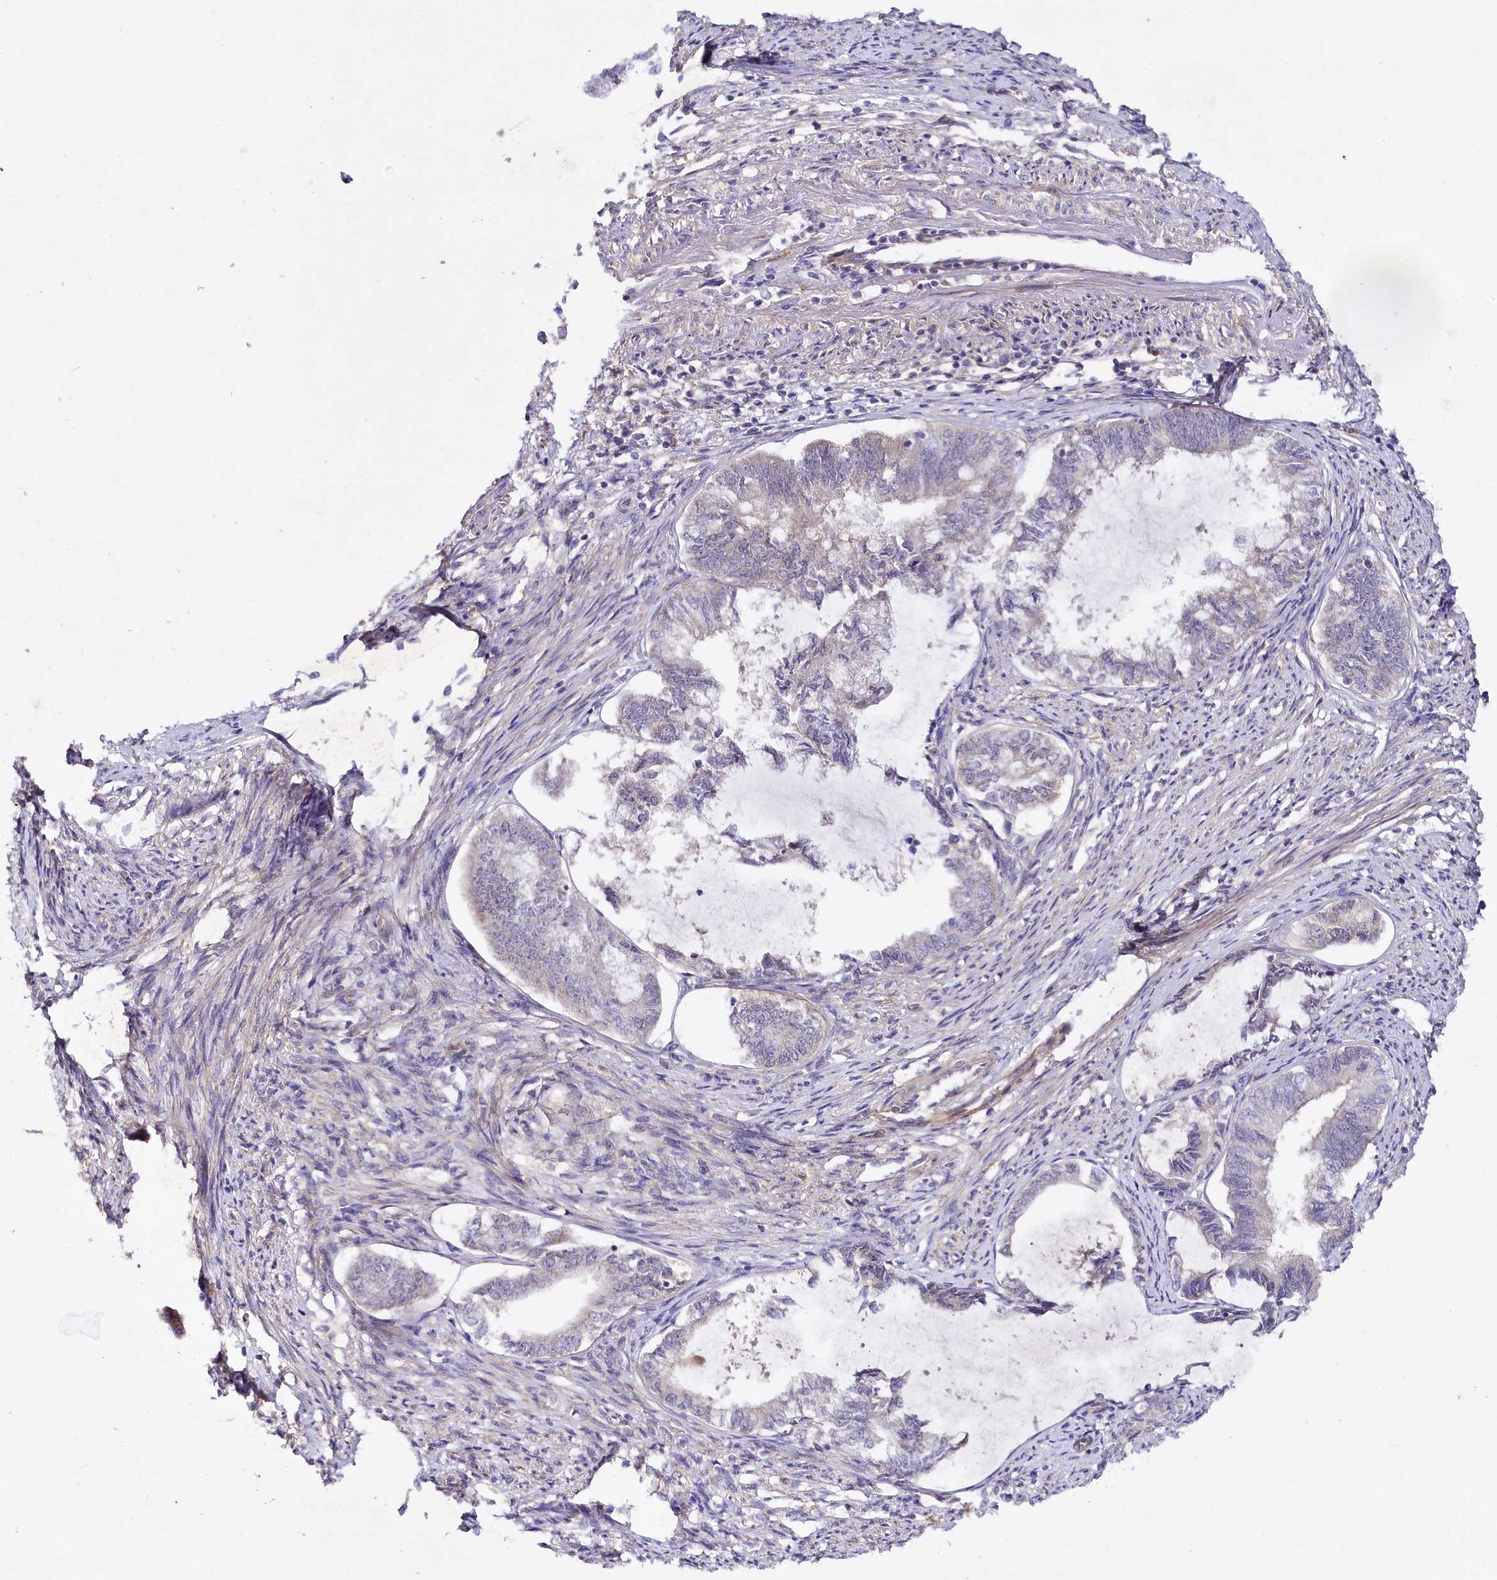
{"staining": {"intensity": "negative", "quantity": "none", "location": "none"}, "tissue": "endometrial cancer", "cell_type": "Tumor cells", "image_type": "cancer", "snomed": [{"axis": "morphology", "description": "Adenocarcinoma, NOS"}, {"axis": "topography", "description": "Endometrium"}], "caption": "Immunohistochemistry (IHC) of endometrial cancer exhibits no positivity in tumor cells.", "gene": "PHLDB1", "patient": {"sex": "female", "age": 86}}